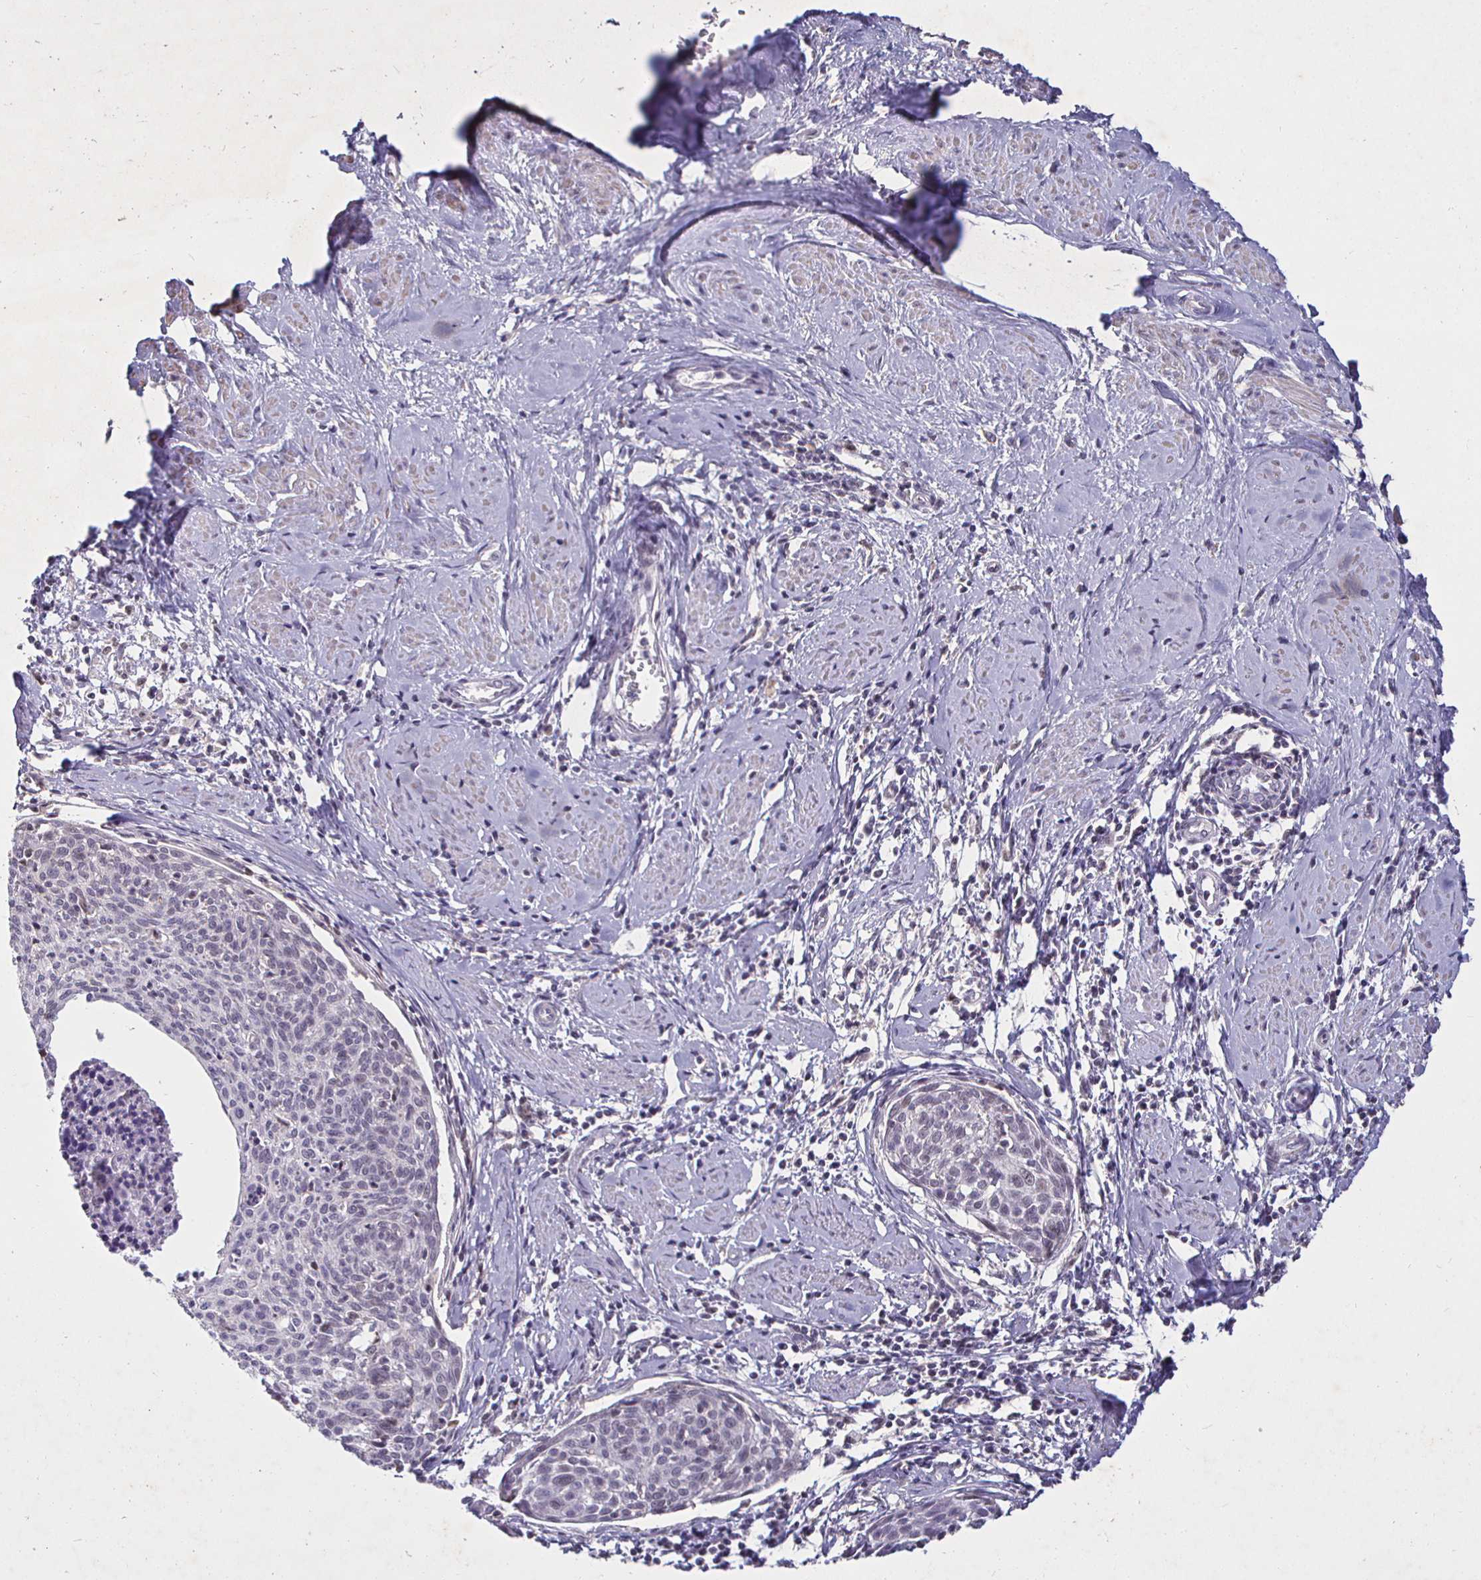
{"staining": {"intensity": "negative", "quantity": "none", "location": "none"}, "tissue": "cervical cancer", "cell_type": "Tumor cells", "image_type": "cancer", "snomed": [{"axis": "morphology", "description": "Squamous cell carcinoma, NOS"}, {"axis": "topography", "description": "Cervix"}], "caption": "This is an immunohistochemistry image of cervical cancer (squamous cell carcinoma). There is no expression in tumor cells.", "gene": "MLH1", "patient": {"sex": "female", "age": 49}}